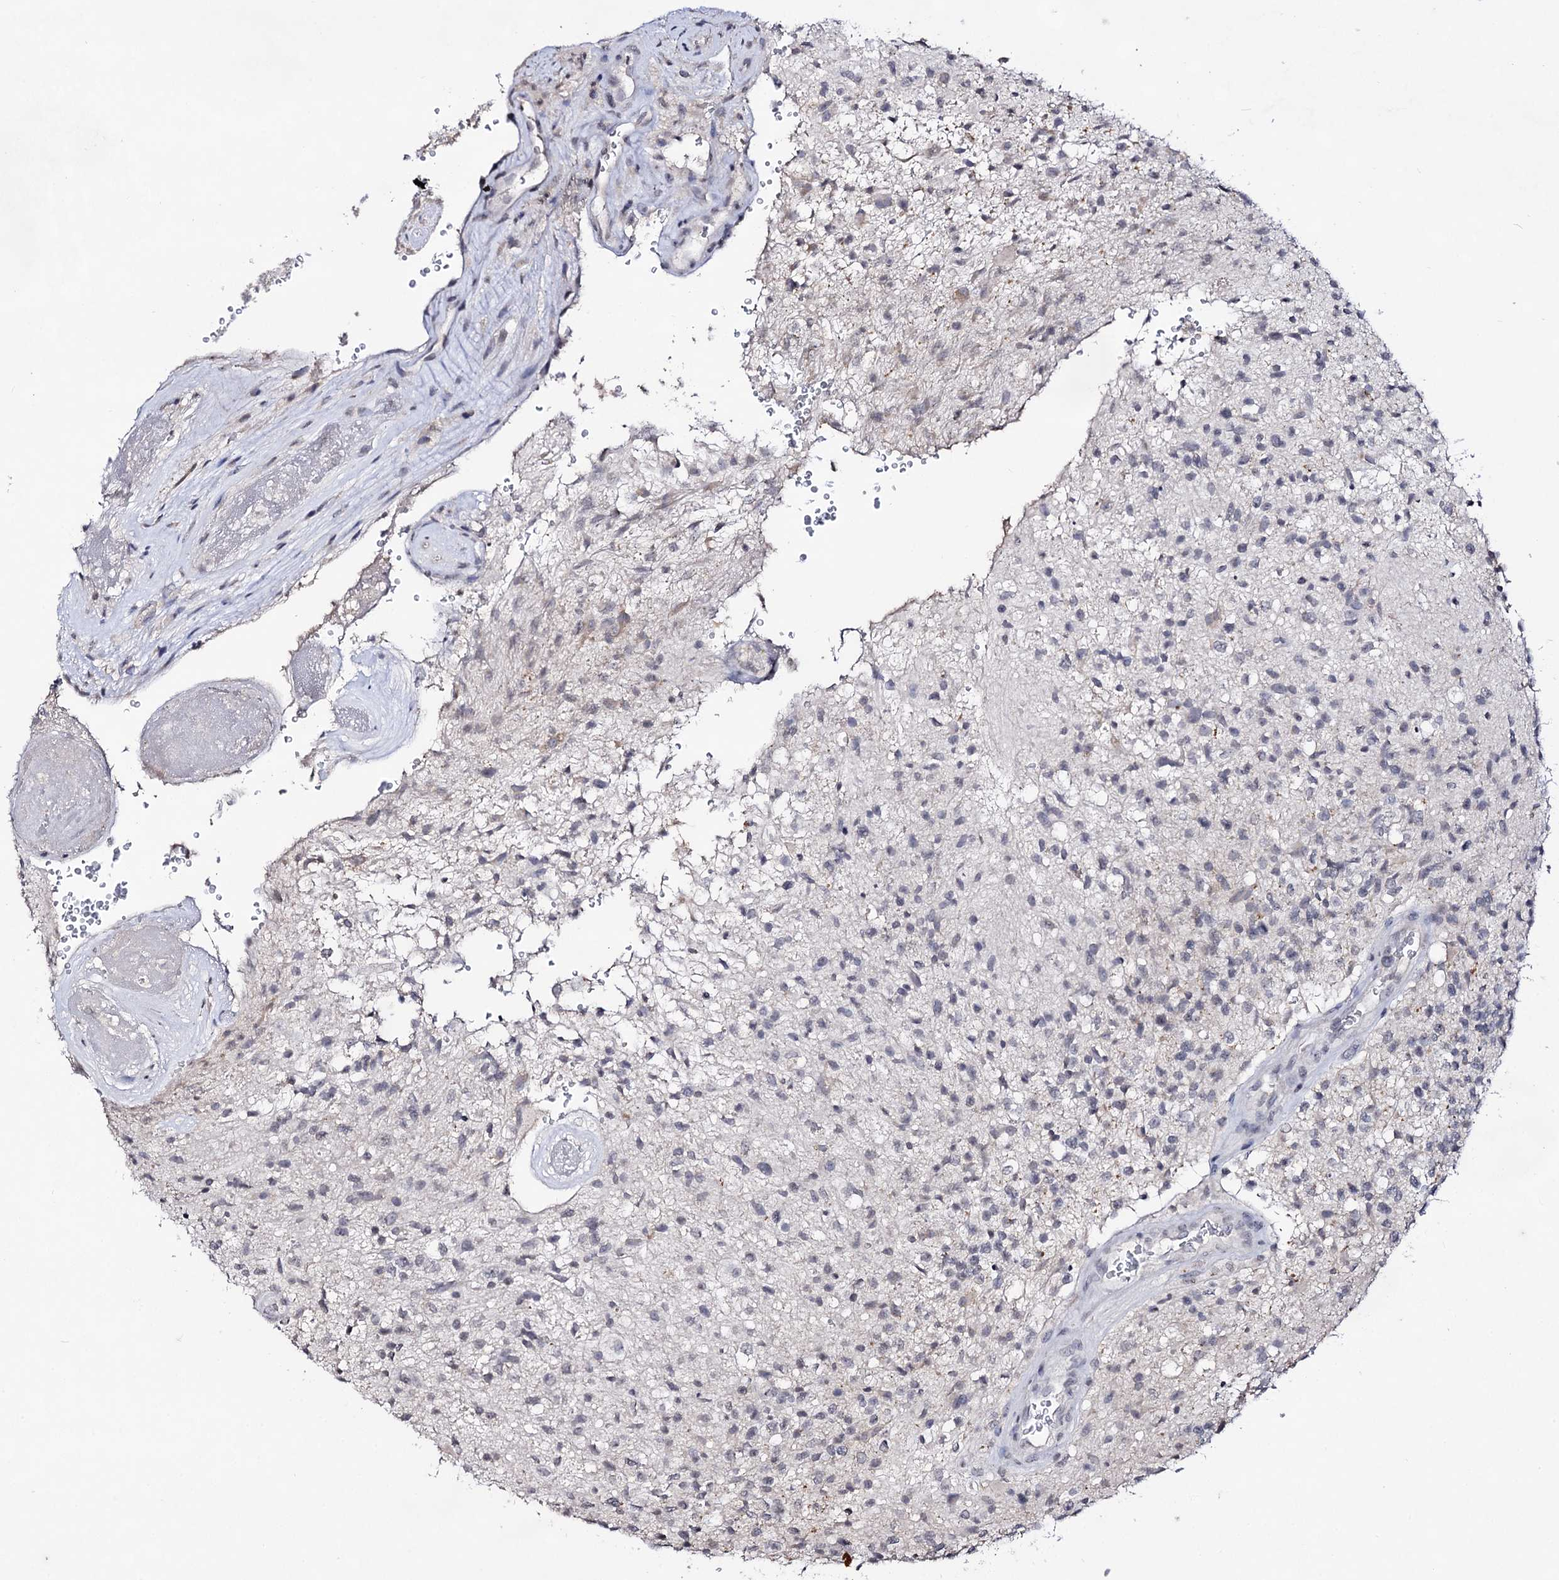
{"staining": {"intensity": "negative", "quantity": "none", "location": "none"}, "tissue": "glioma", "cell_type": "Tumor cells", "image_type": "cancer", "snomed": [{"axis": "morphology", "description": "Glioma, malignant, High grade"}, {"axis": "topography", "description": "Brain"}], "caption": "High power microscopy image of an IHC micrograph of glioma, revealing no significant expression in tumor cells.", "gene": "PLIN1", "patient": {"sex": "male", "age": 56}}